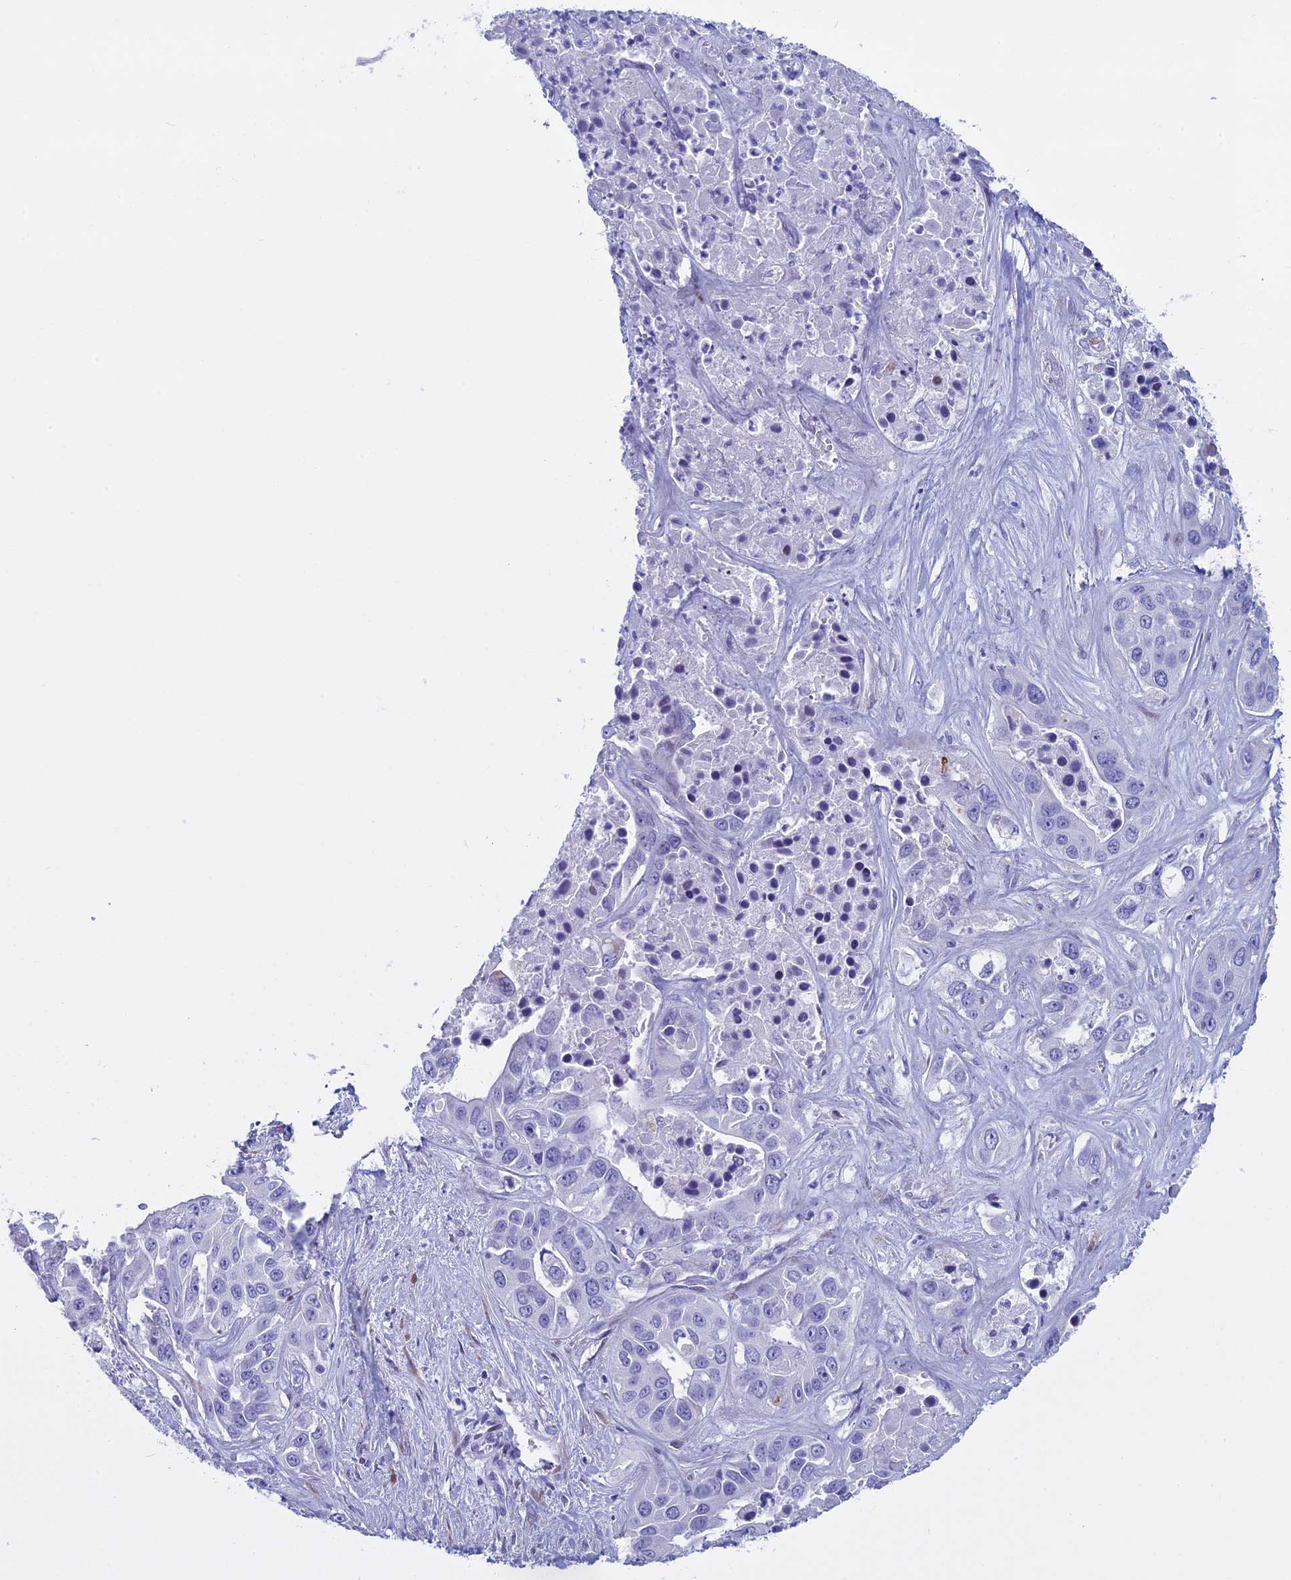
{"staining": {"intensity": "negative", "quantity": "none", "location": "none"}, "tissue": "liver cancer", "cell_type": "Tumor cells", "image_type": "cancer", "snomed": [{"axis": "morphology", "description": "Cholangiocarcinoma"}, {"axis": "topography", "description": "Liver"}], "caption": "Photomicrograph shows no significant protein staining in tumor cells of liver cholangiocarcinoma.", "gene": "KCTD21", "patient": {"sex": "female", "age": 52}}